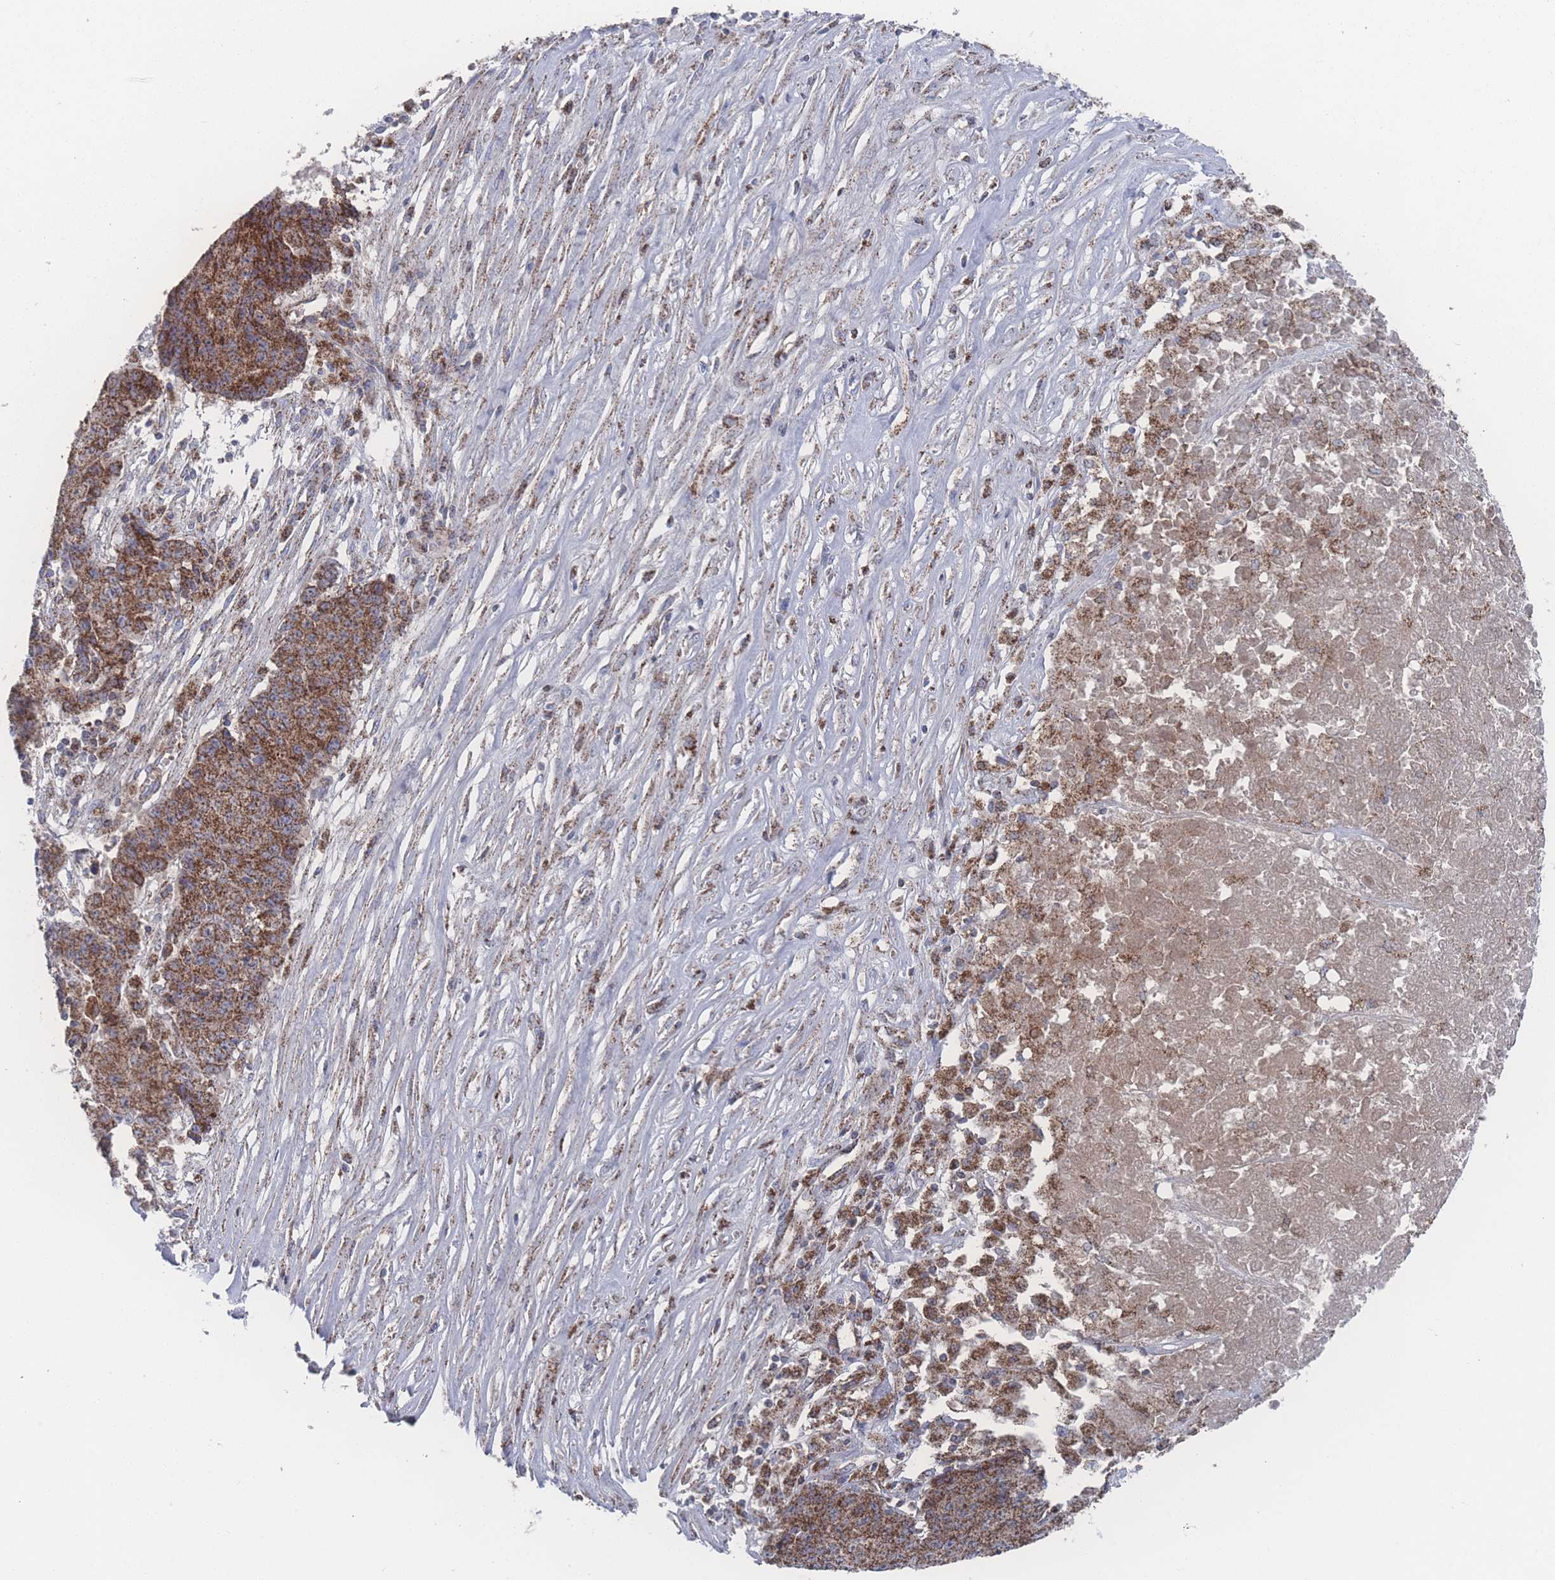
{"staining": {"intensity": "strong", "quantity": ">75%", "location": "cytoplasmic/membranous"}, "tissue": "ovarian cancer", "cell_type": "Tumor cells", "image_type": "cancer", "snomed": [{"axis": "morphology", "description": "Carcinoma, endometroid"}, {"axis": "topography", "description": "Ovary"}], "caption": "Tumor cells demonstrate high levels of strong cytoplasmic/membranous expression in approximately >75% of cells in human ovarian cancer.", "gene": "PEX14", "patient": {"sex": "female", "age": 42}}